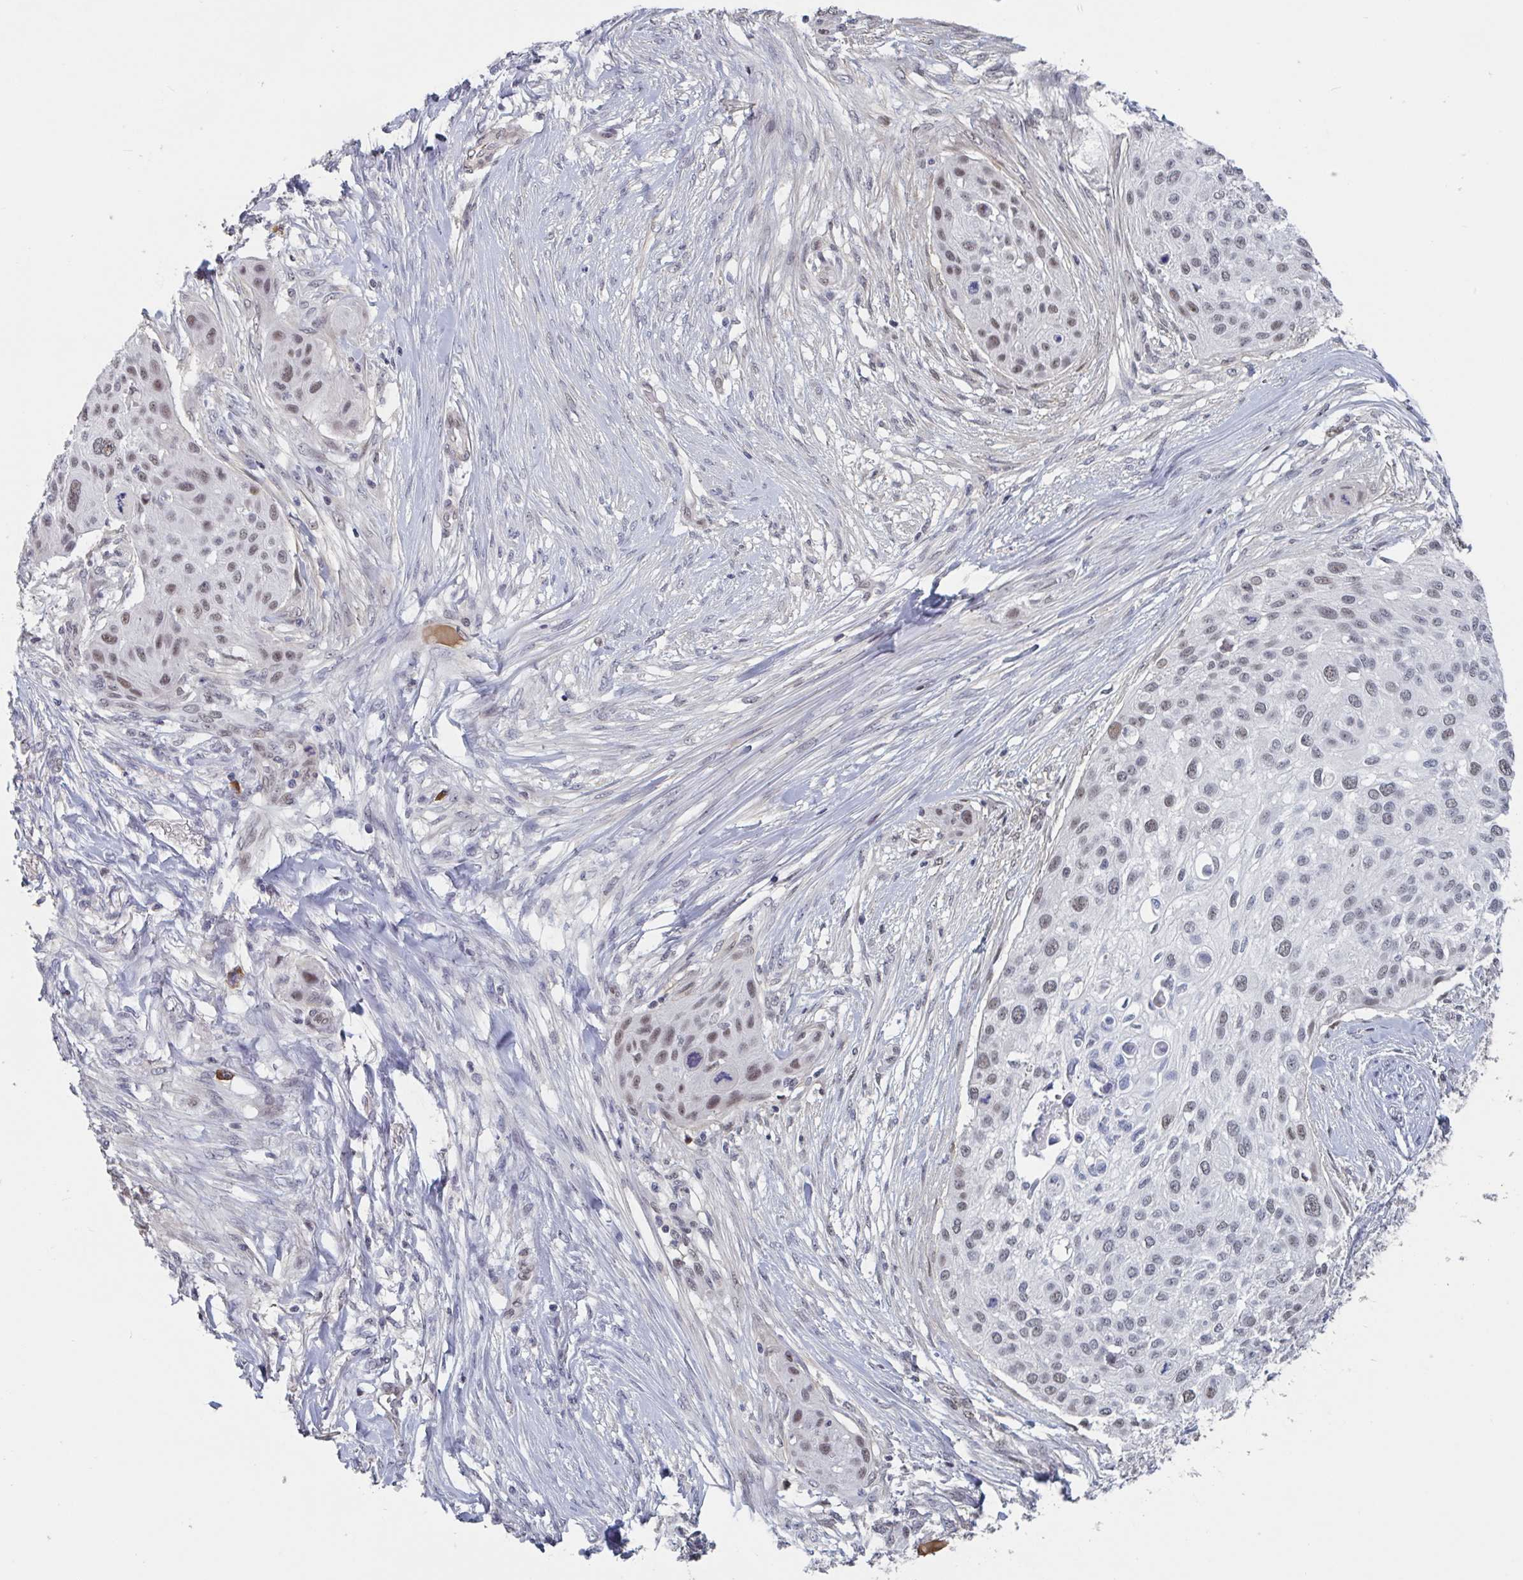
{"staining": {"intensity": "weak", "quantity": ">75%", "location": "nuclear"}, "tissue": "skin cancer", "cell_type": "Tumor cells", "image_type": "cancer", "snomed": [{"axis": "morphology", "description": "Squamous cell carcinoma, NOS"}, {"axis": "topography", "description": "Skin"}], "caption": "This histopathology image reveals squamous cell carcinoma (skin) stained with immunohistochemistry to label a protein in brown. The nuclear of tumor cells show weak positivity for the protein. Nuclei are counter-stained blue.", "gene": "BCL7B", "patient": {"sex": "female", "age": 87}}